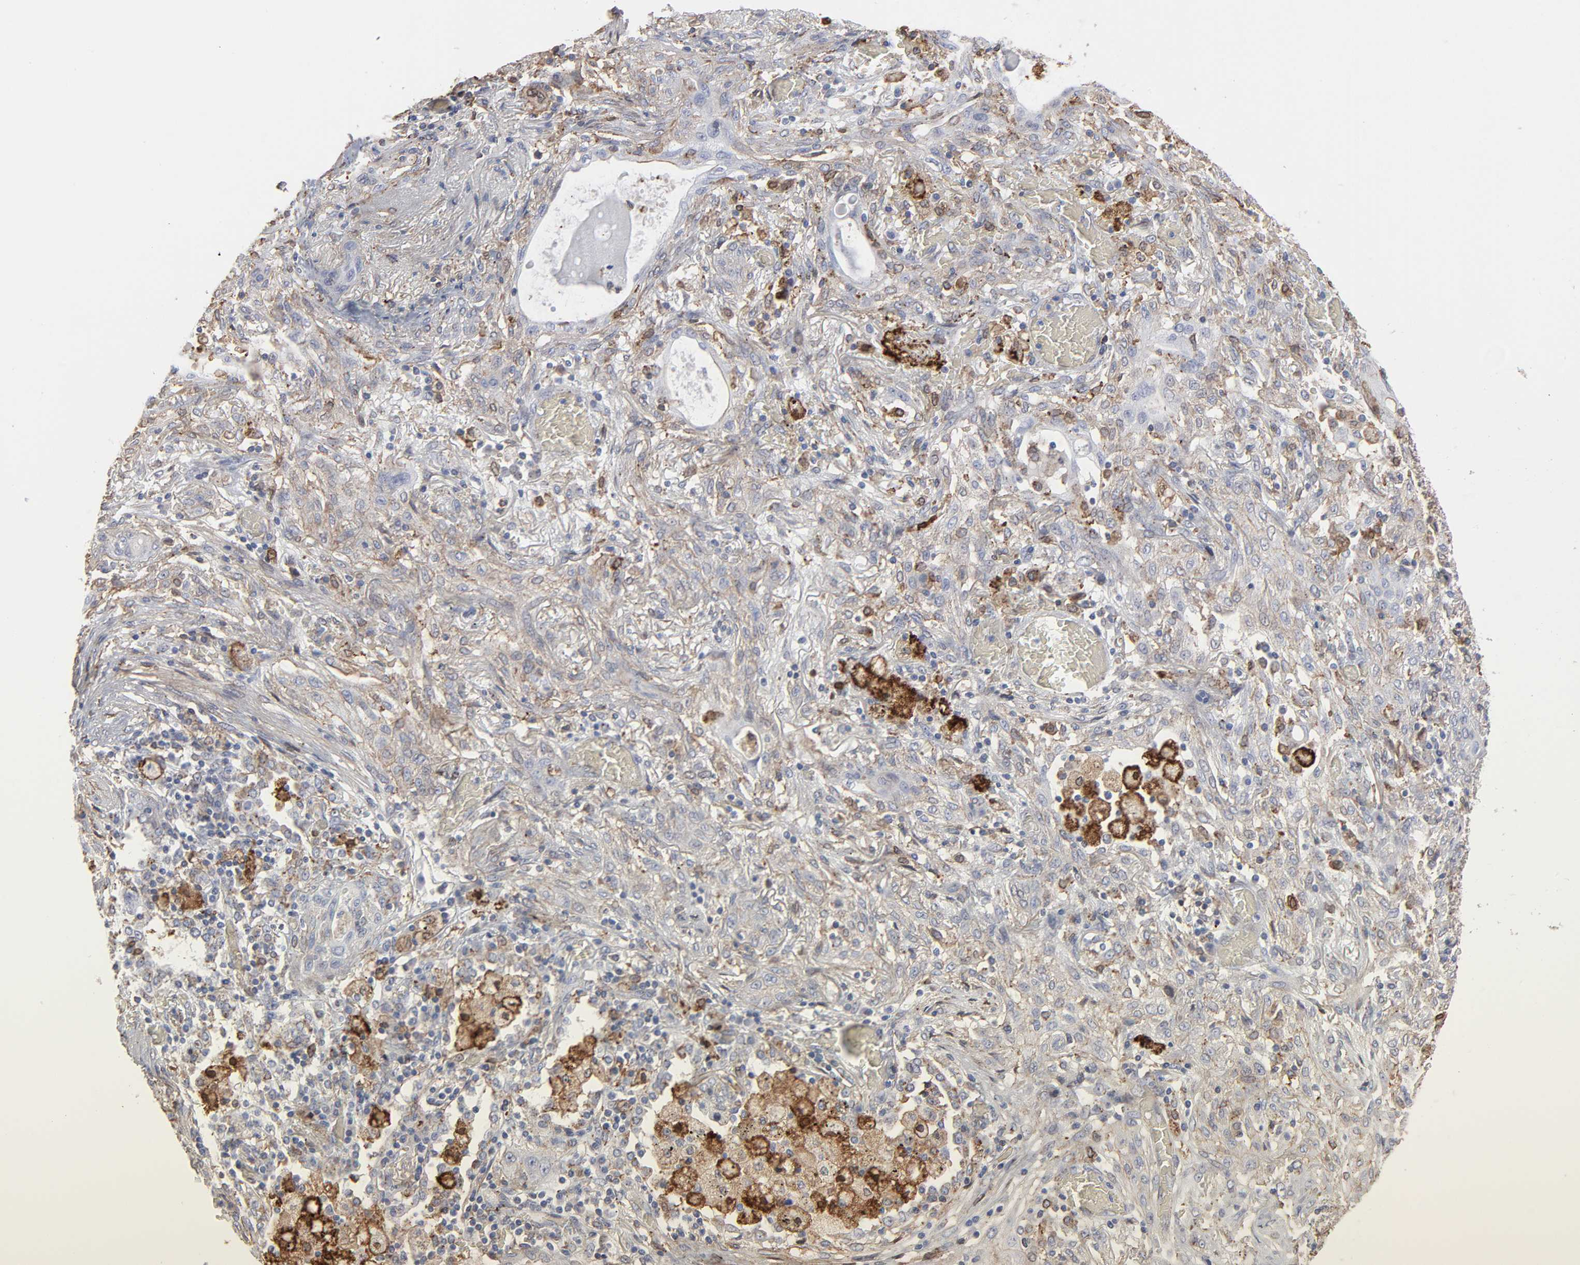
{"staining": {"intensity": "weak", "quantity": "25%-75%", "location": "cytoplasmic/membranous"}, "tissue": "lung cancer", "cell_type": "Tumor cells", "image_type": "cancer", "snomed": [{"axis": "morphology", "description": "Squamous cell carcinoma, NOS"}, {"axis": "topography", "description": "Lung"}], "caption": "Approximately 25%-75% of tumor cells in human lung cancer demonstrate weak cytoplasmic/membranous protein expression as visualized by brown immunohistochemical staining.", "gene": "ANXA5", "patient": {"sex": "female", "age": 47}}